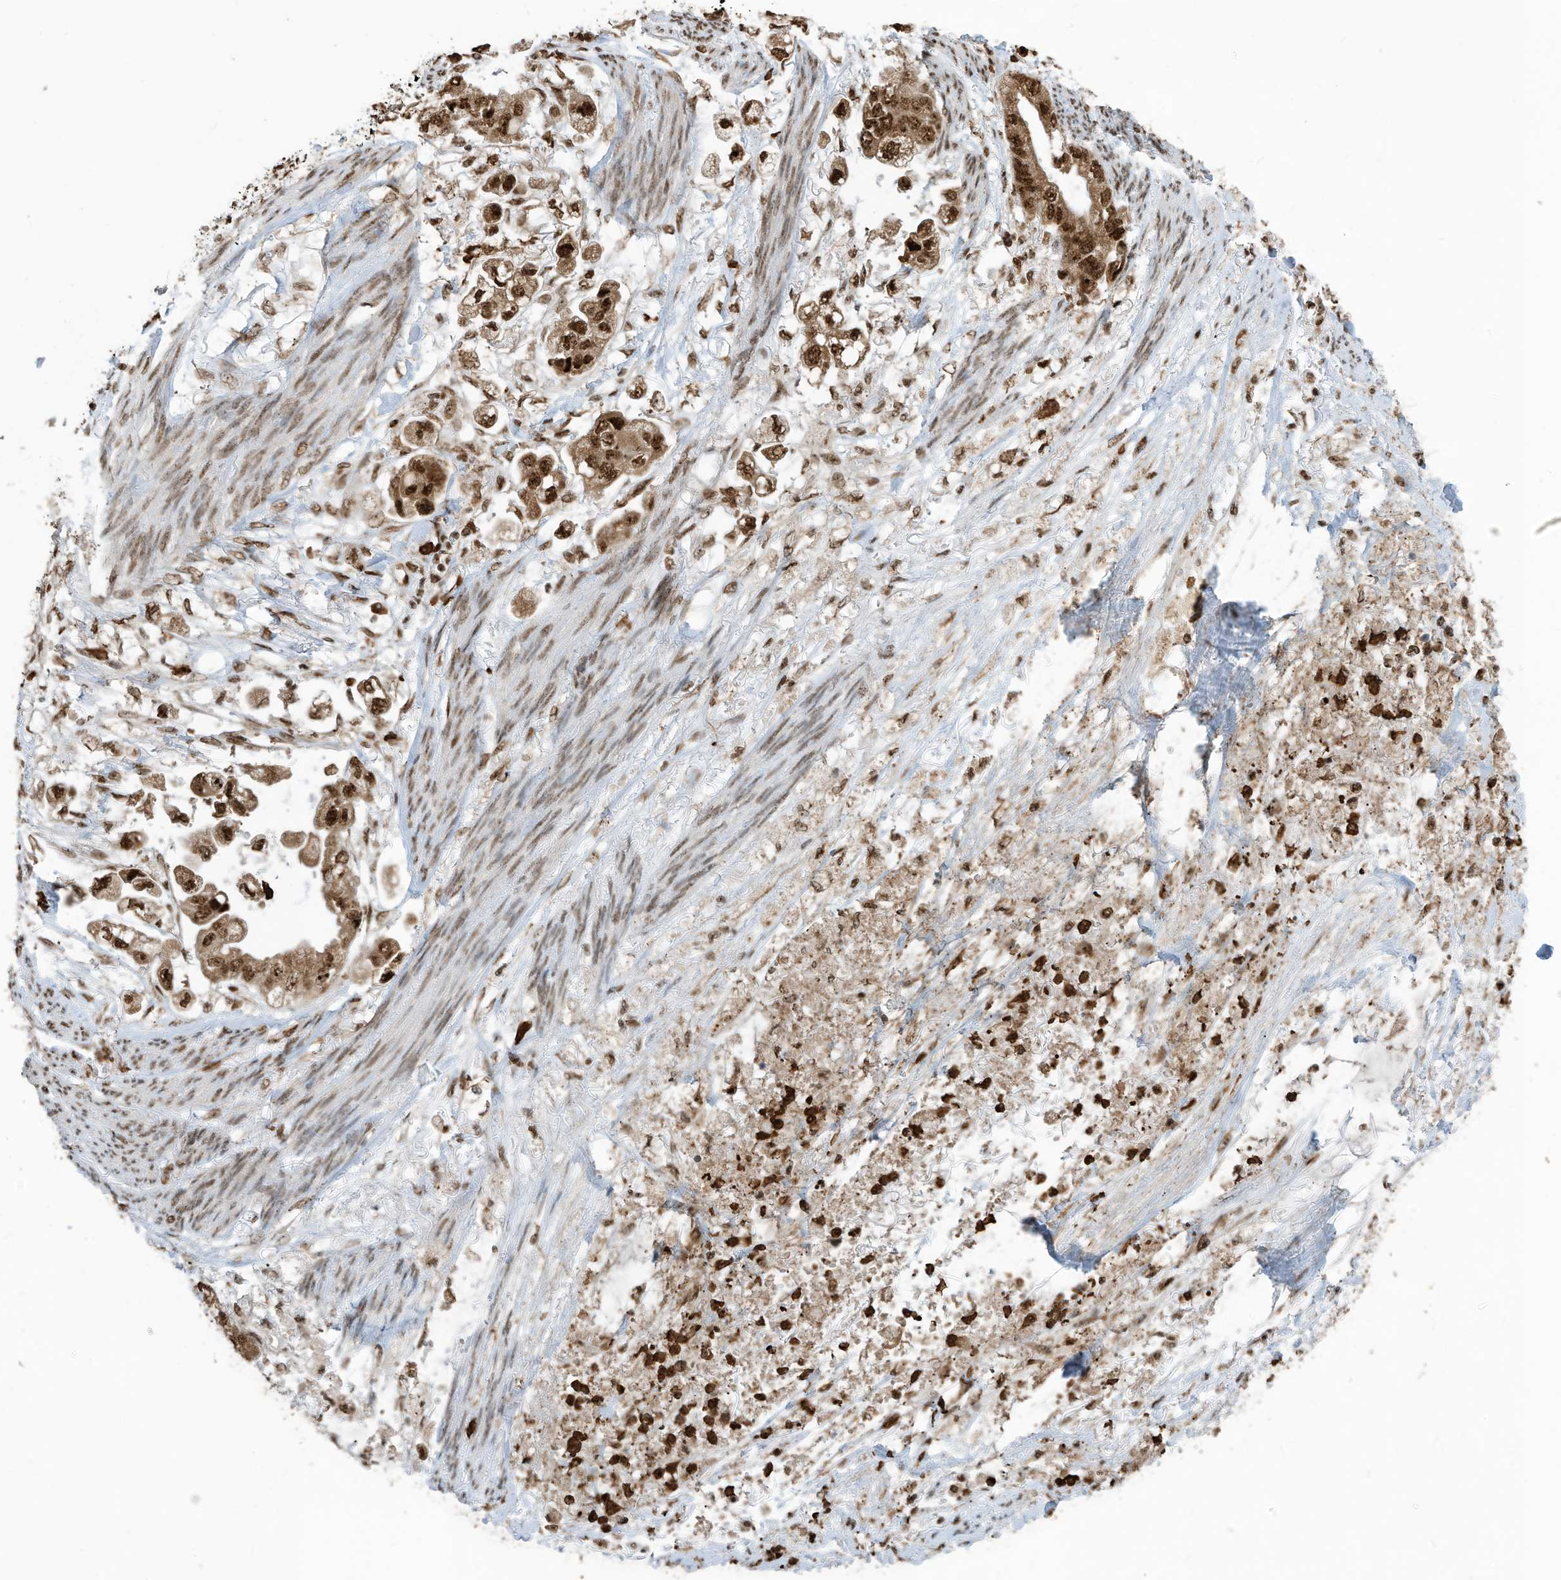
{"staining": {"intensity": "strong", "quantity": ">75%", "location": "cytoplasmic/membranous,nuclear"}, "tissue": "stomach cancer", "cell_type": "Tumor cells", "image_type": "cancer", "snomed": [{"axis": "morphology", "description": "Adenocarcinoma, NOS"}, {"axis": "topography", "description": "Stomach"}], "caption": "Immunohistochemistry (IHC) (DAB) staining of adenocarcinoma (stomach) displays strong cytoplasmic/membranous and nuclear protein expression in about >75% of tumor cells. (DAB (3,3'-diaminobenzidine) IHC with brightfield microscopy, high magnification).", "gene": "LBH", "patient": {"sex": "male", "age": 62}}